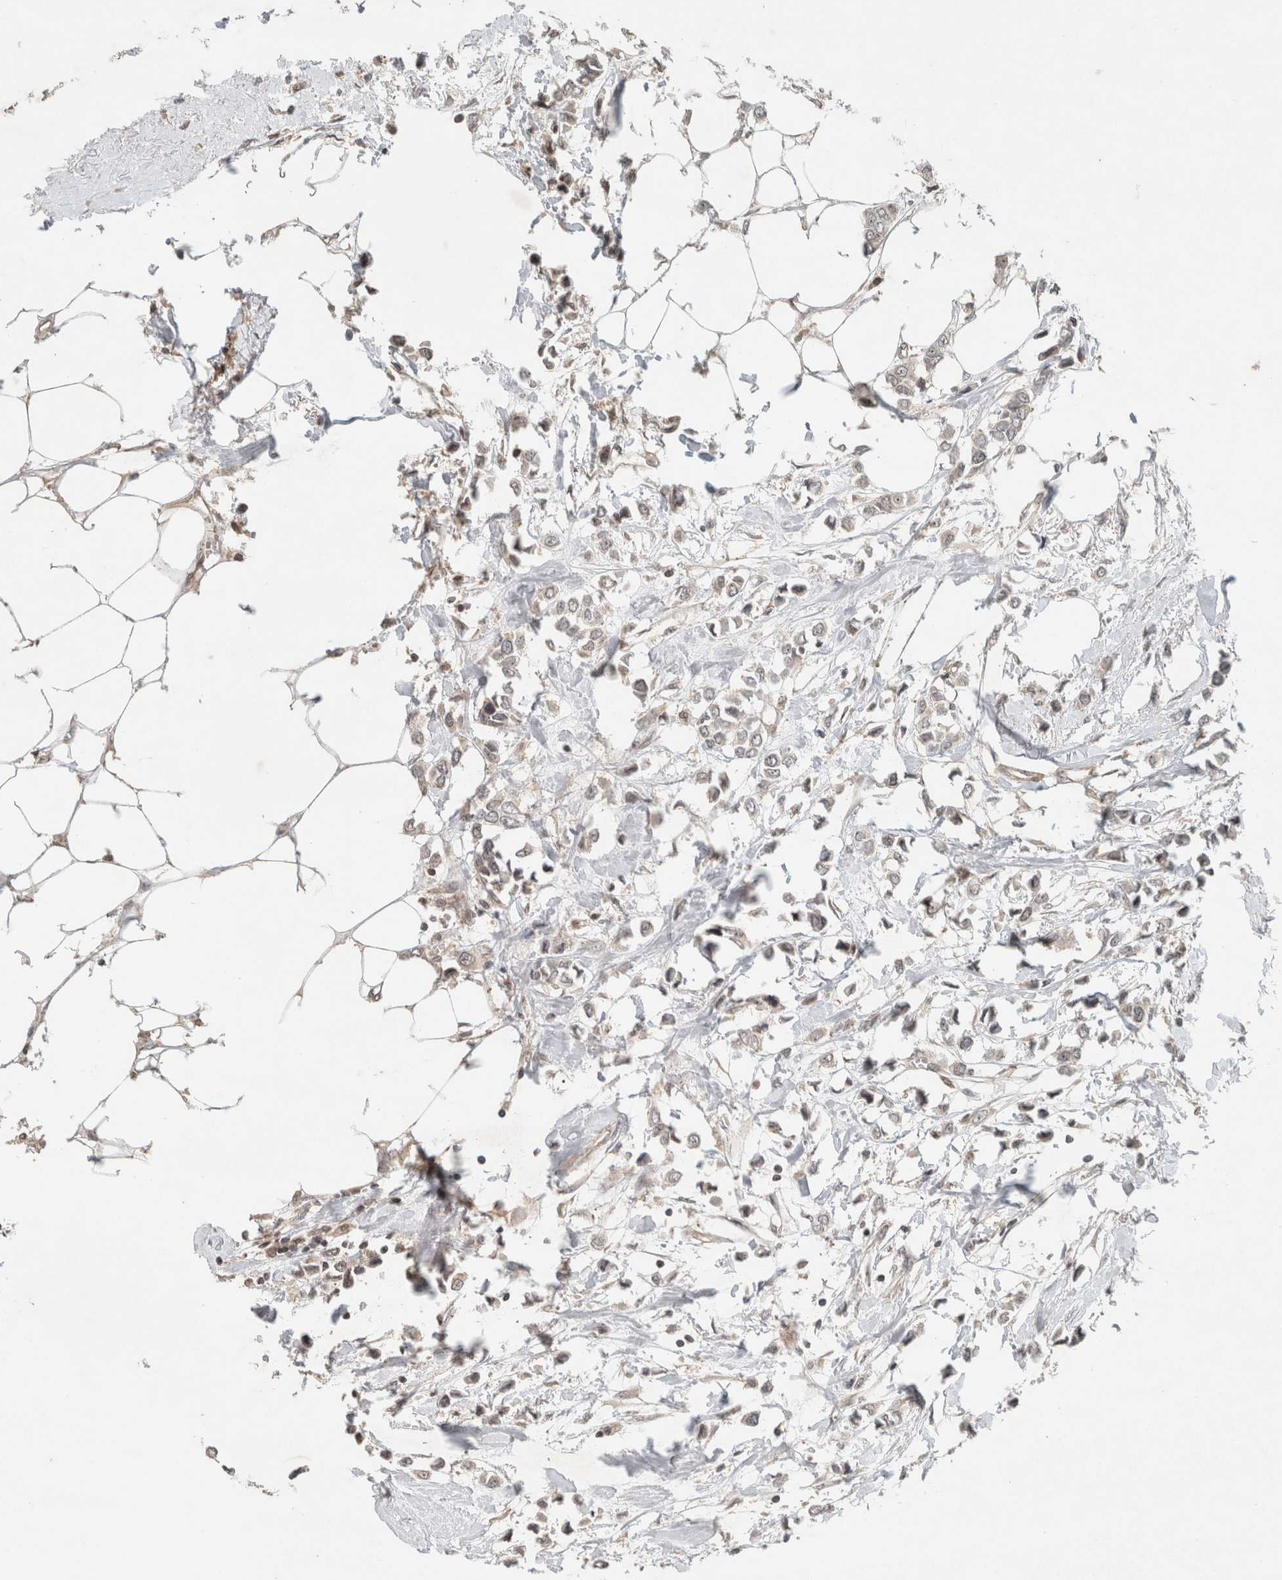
{"staining": {"intensity": "negative", "quantity": "none", "location": "none"}, "tissue": "breast cancer", "cell_type": "Tumor cells", "image_type": "cancer", "snomed": [{"axis": "morphology", "description": "Lobular carcinoma"}, {"axis": "topography", "description": "Breast"}], "caption": "This is an IHC image of breast cancer. There is no positivity in tumor cells.", "gene": "CAAP1", "patient": {"sex": "female", "age": 51}}